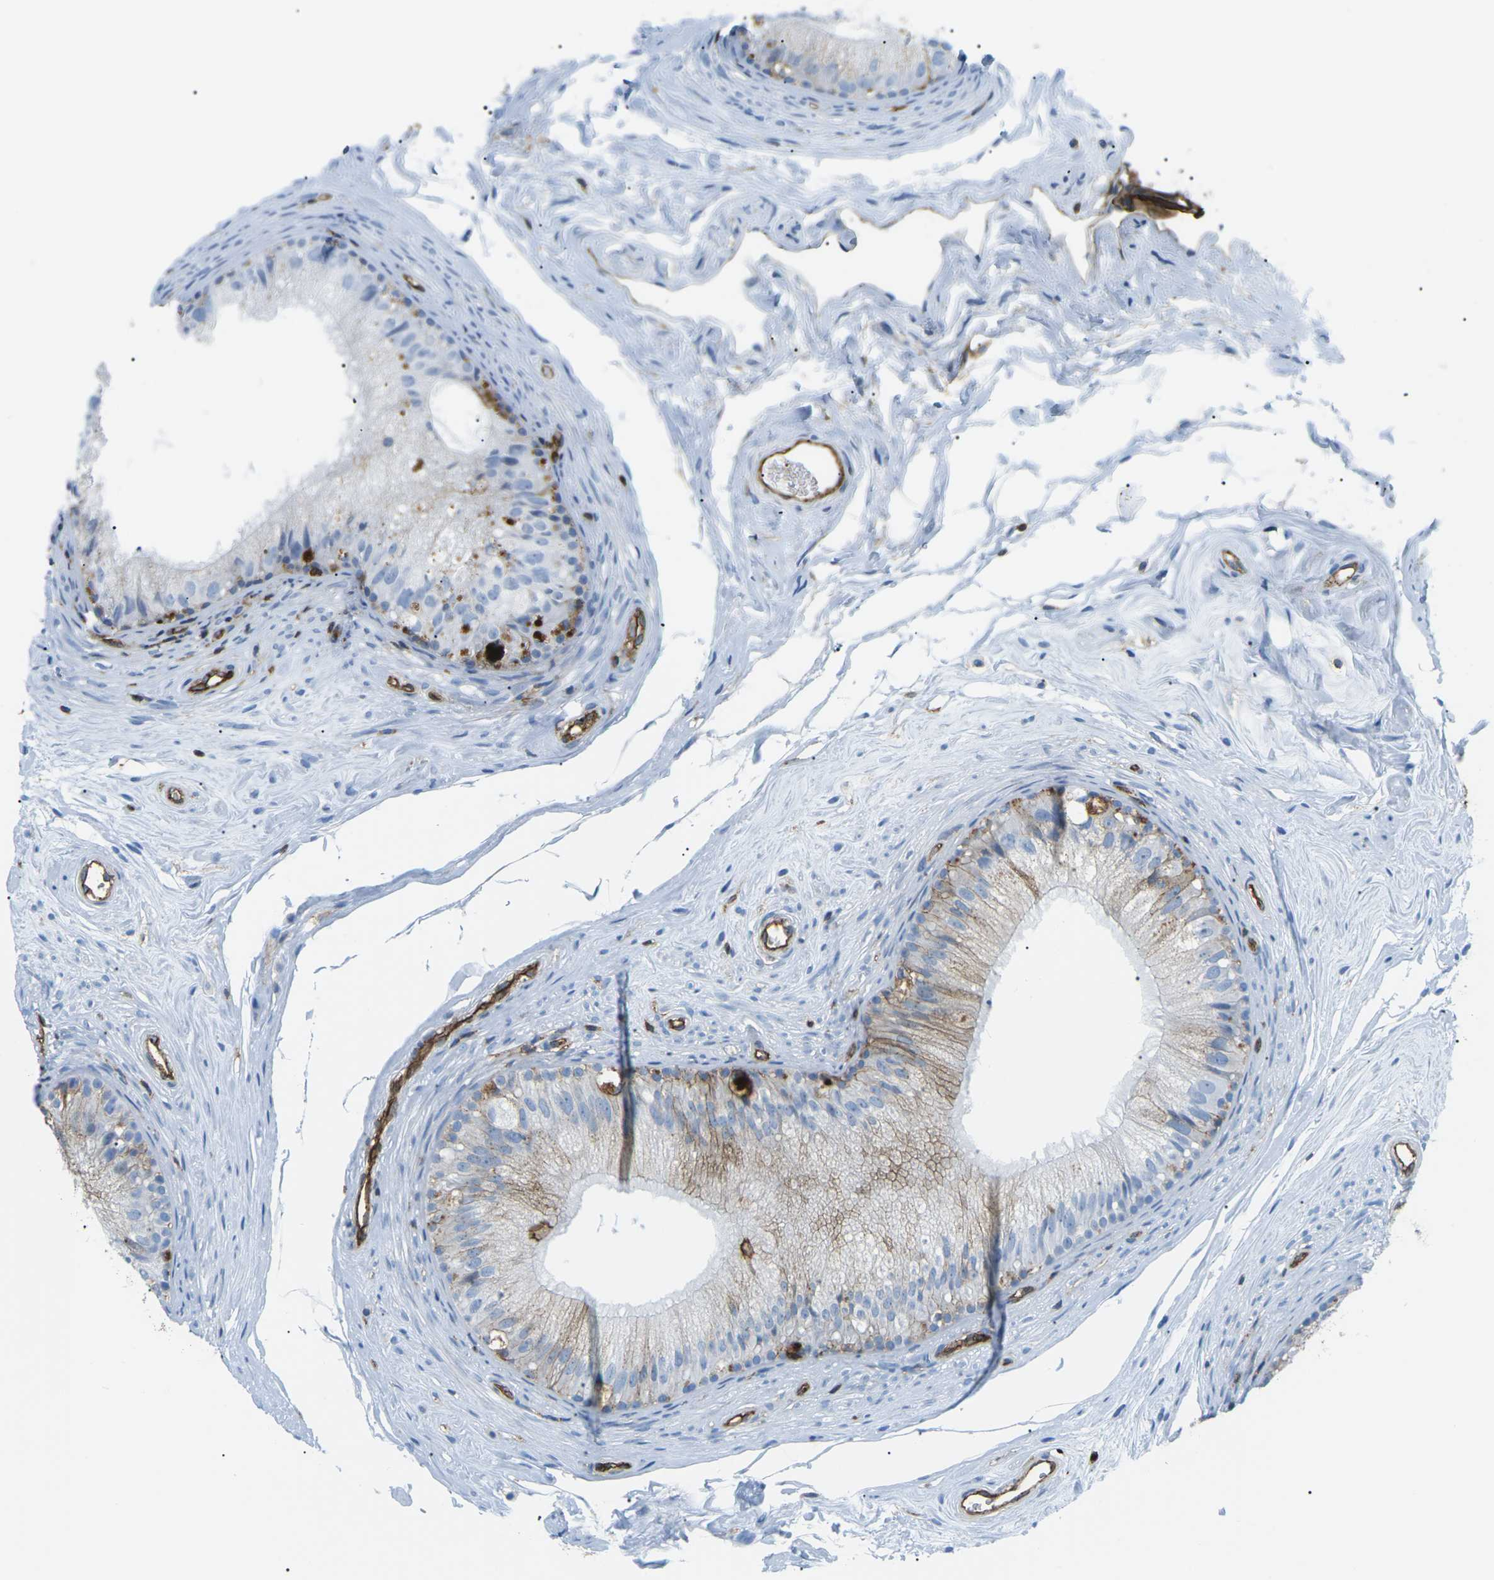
{"staining": {"intensity": "moderate", "quantity": "<25%", "location": "cytoplasmic/membranous"}, "tissue": "epididymis", "cell_type": "Glandular cells", "image_type": "normal", "snomed": [{"axis": "morphology", "description": "Normal tissue, NOS"}, {"axis": "topography", "description": "Epididymis"}], "caption": "Moderate cytoplasmic/membranous expression for a protein is seen in about <25% of glandular cells of normal epididymis using immunohistochemistry.", "gene": "HLA", "patient": {"sex": "male", "age": 56}}